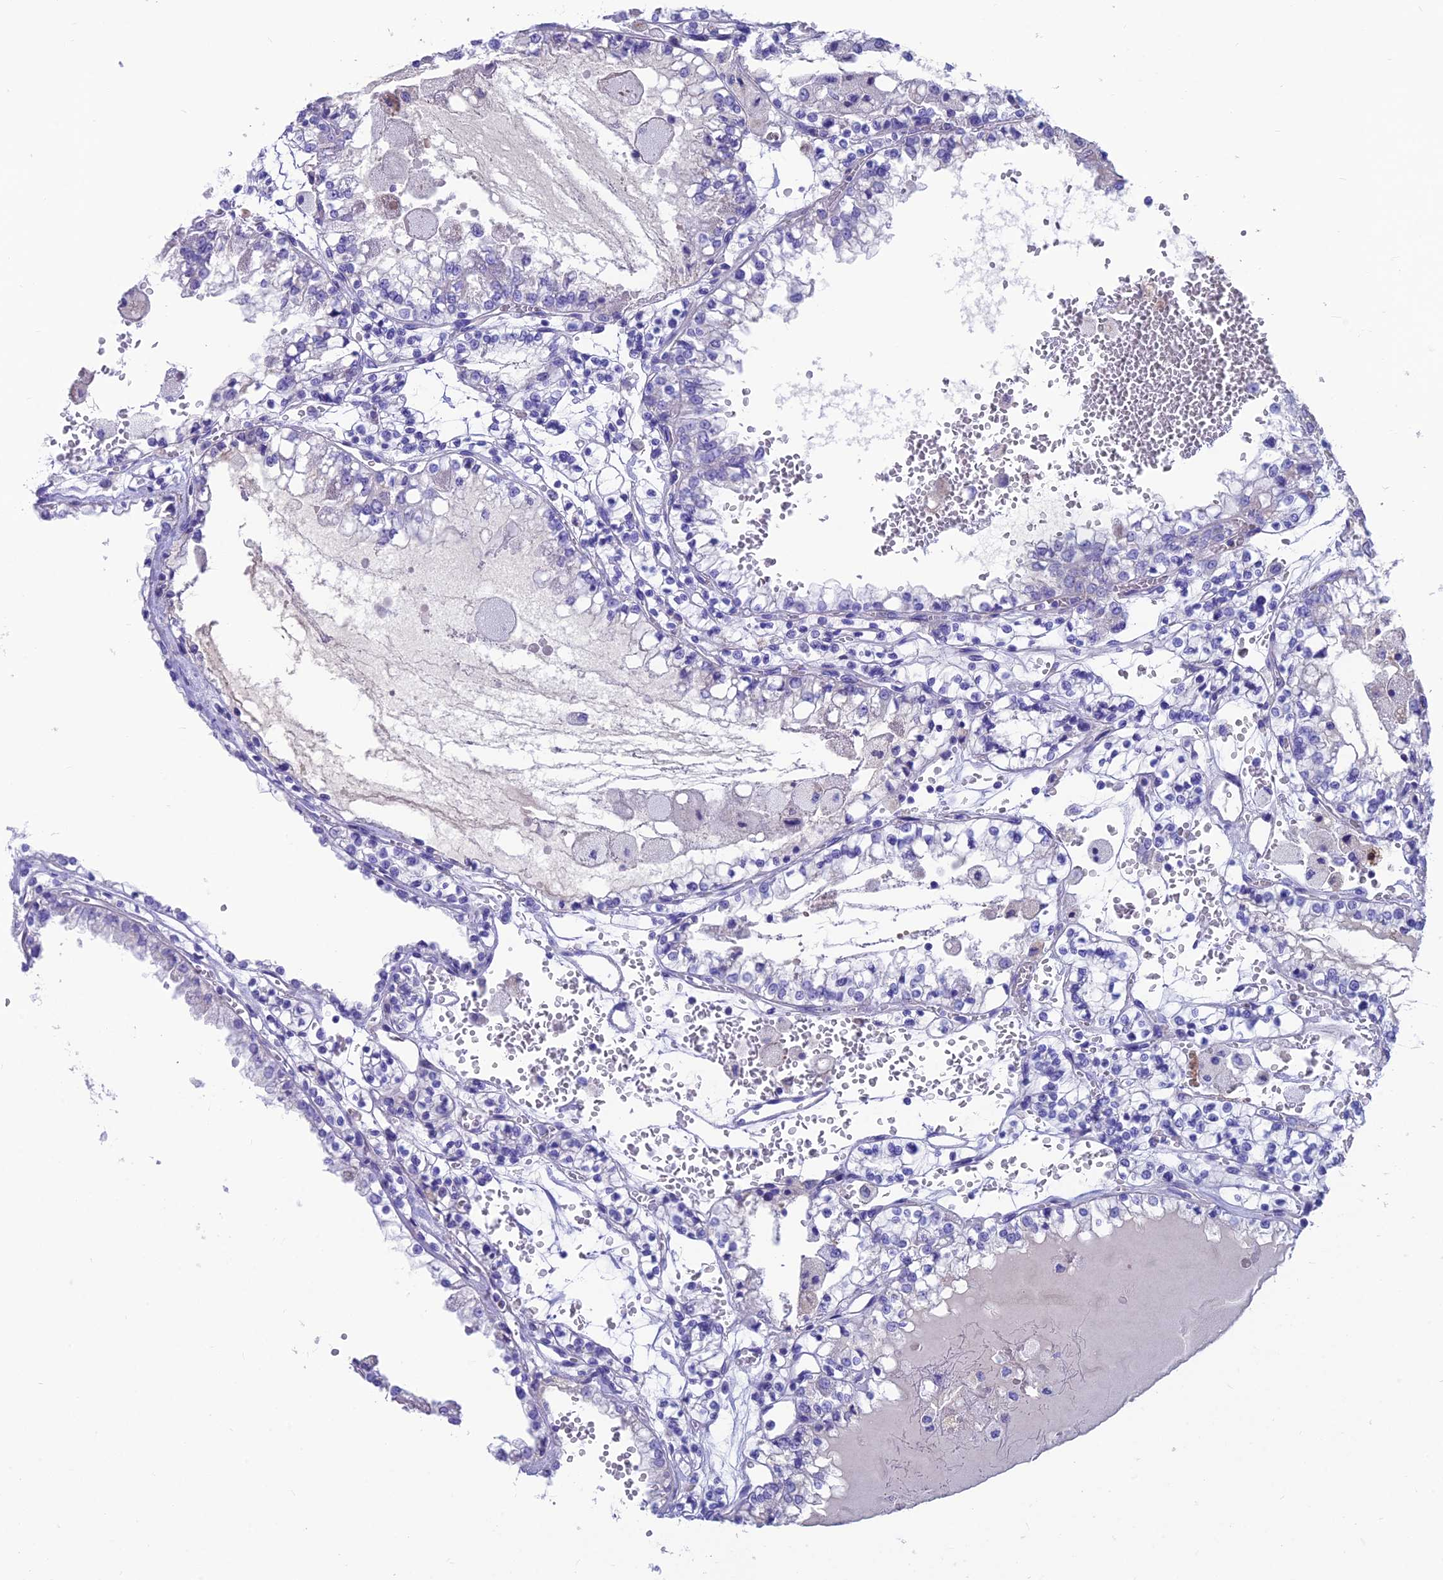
{"staining": {"intensity": "negative", "quantity": "none", "location": "none"}, "tissue": "renal cancer", "cell_type": "Tumor cells", "image_type": "cancer", "snomed": [{"axis": "morphology", "description": "Adenocarcinoma, NOS"}, {"axis": "topography", "description": "Kidney"}], "caption": "IHC photomicrograph of human adenocarcinoma (renal) stained for a protein (brown), which exhibits no staining in tumor cells.", "gene": "GNG11", "patient": {"sex": "female", "age": 56}}